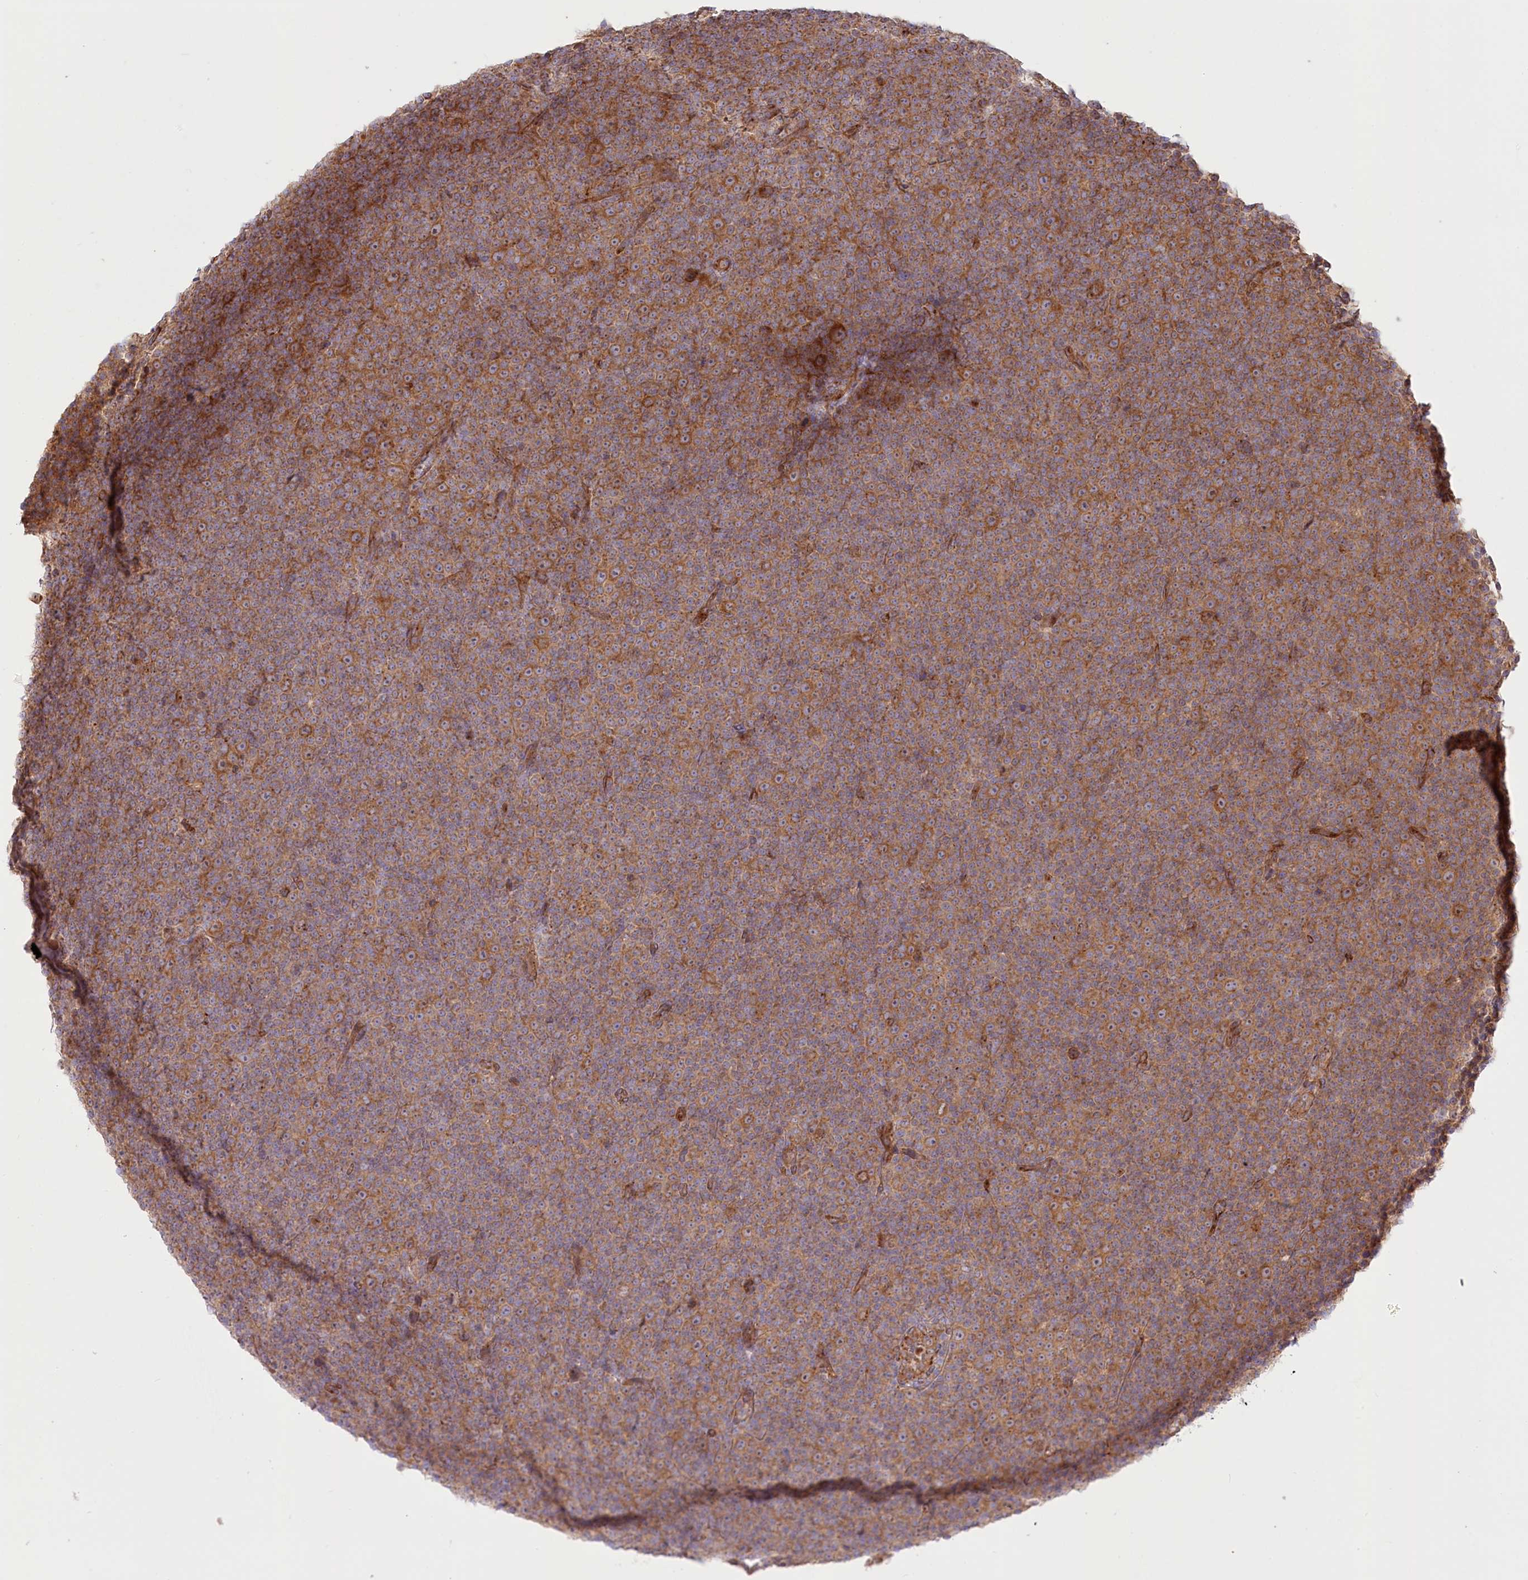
{"staining": {"intensity": "moderate", "quantity": ">75%", "location": "cytoplasmic/membranous"}, "tissue": "lymphoma", "cell_type": "Tumor cells", "image_type": "cancer", "snomed": [{"axis": "morphology", "description": "Malignant lymphoma, non-Hodgkin's type, Low grade"}, {"axis": "topography", "description": "Lymph node"}], "caption": "Immunohistochemical staining of human malignant lymphoma, non-Hodgkin's type (low-grade) displays medium levels of moderate cytoplasmic/membranous staining in approximately >75% of tumor cells. (DAB (3,3'-diaminobenzidine) = brown stain, brightfield microscopy at high magnification).", "gene": "COMMD3", "patient": {"sex": "female", "age": 67}}